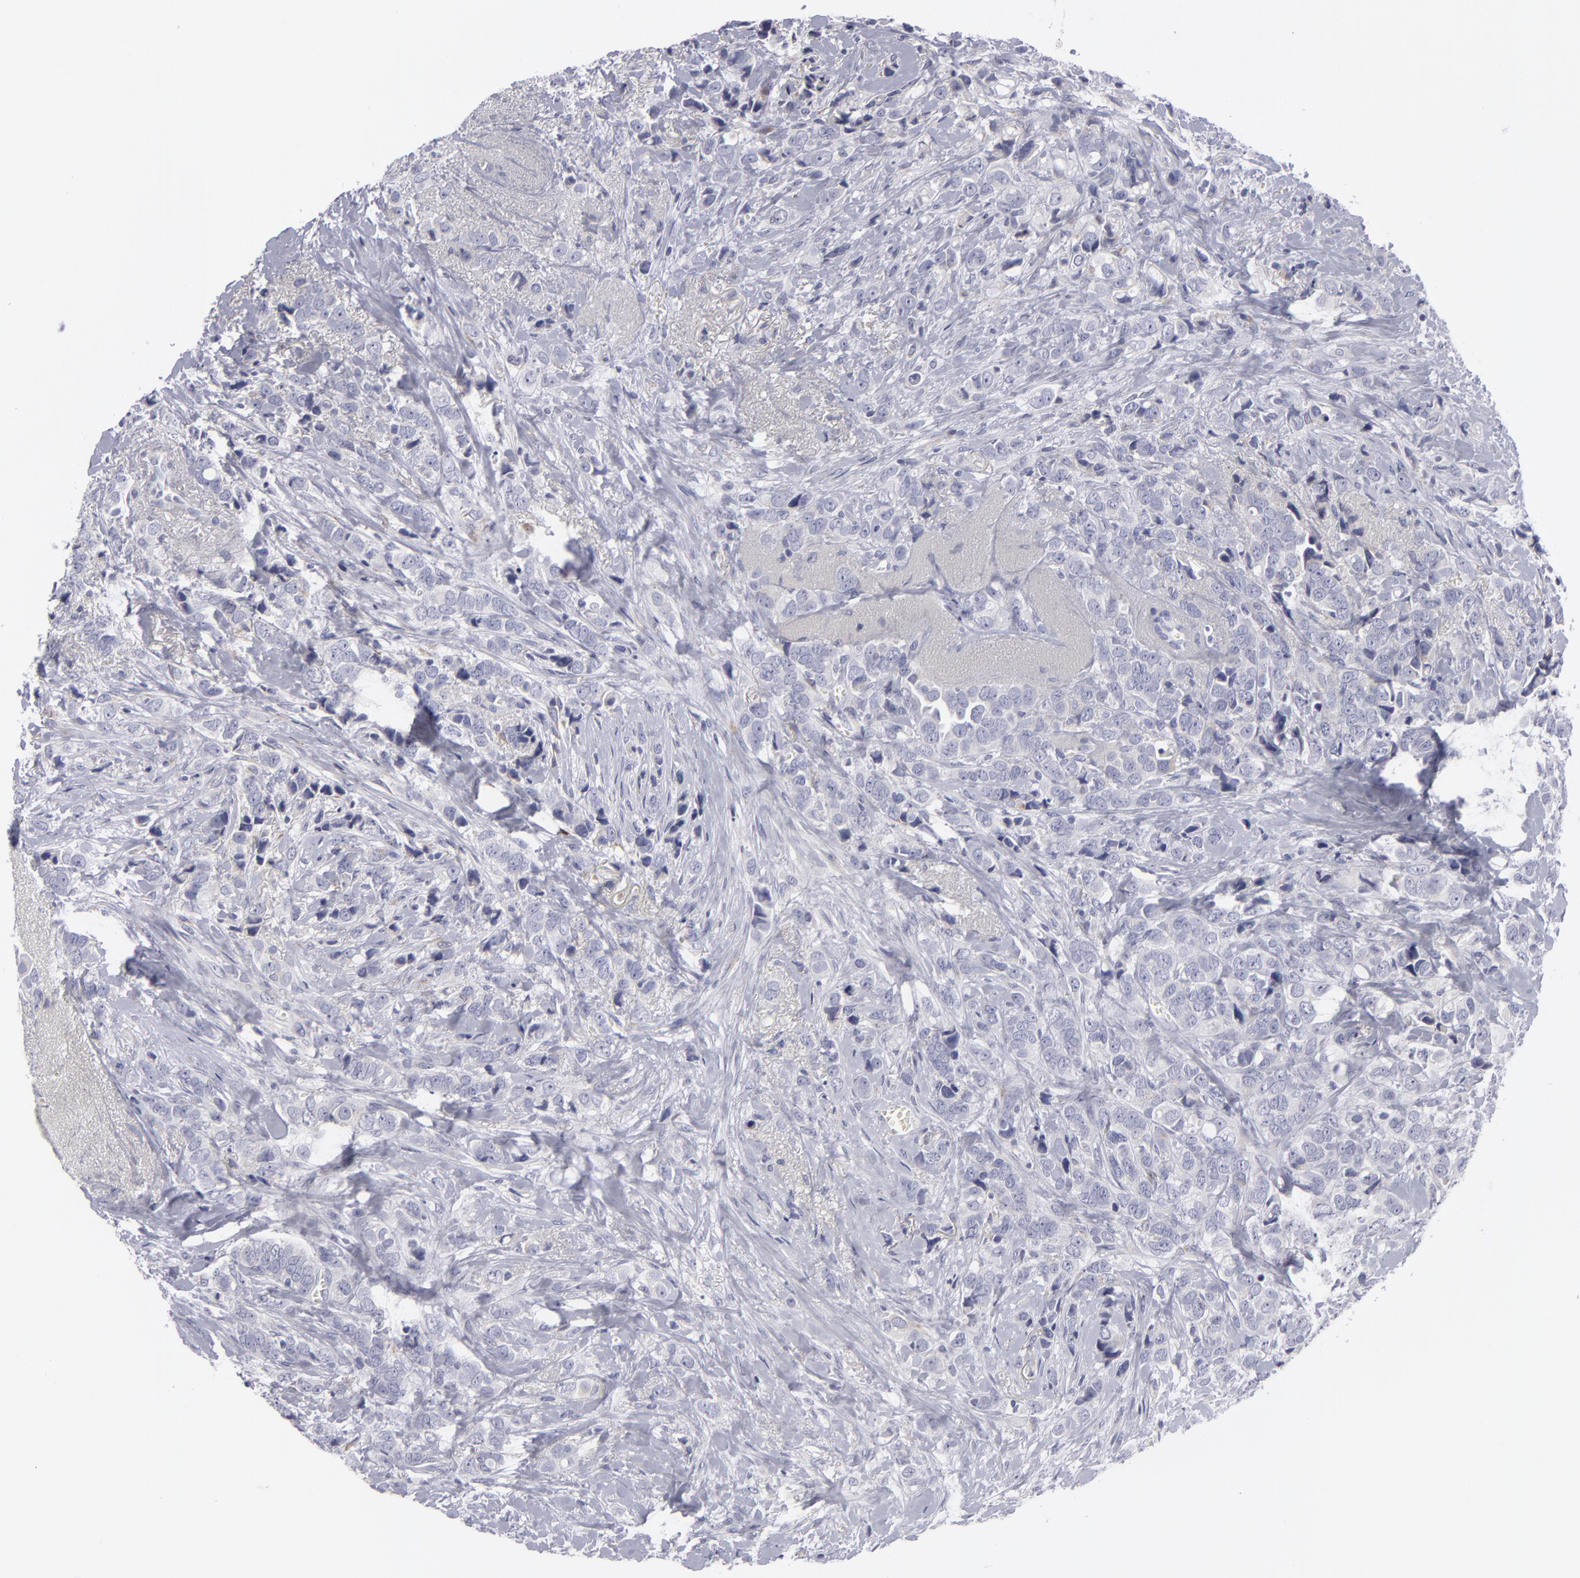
{"staining": {"intensity": "negative", "quantity": "none", "location": "none"}, "tissue": "breast cancer", "cell_type": "Tumor cells", "image_type": "cancer", "snomed": [{"axis": "morphology", "description": "Lobular carcinoma"}, {"axis": "topography", "description": "Breast"}], "caption": "Breast cancer stained for a protein using immunohistochemistry demonstrates no positivity tumor cells.", "gene": "ATP2B3", "patient": {"sex": "female", "age": 57}}